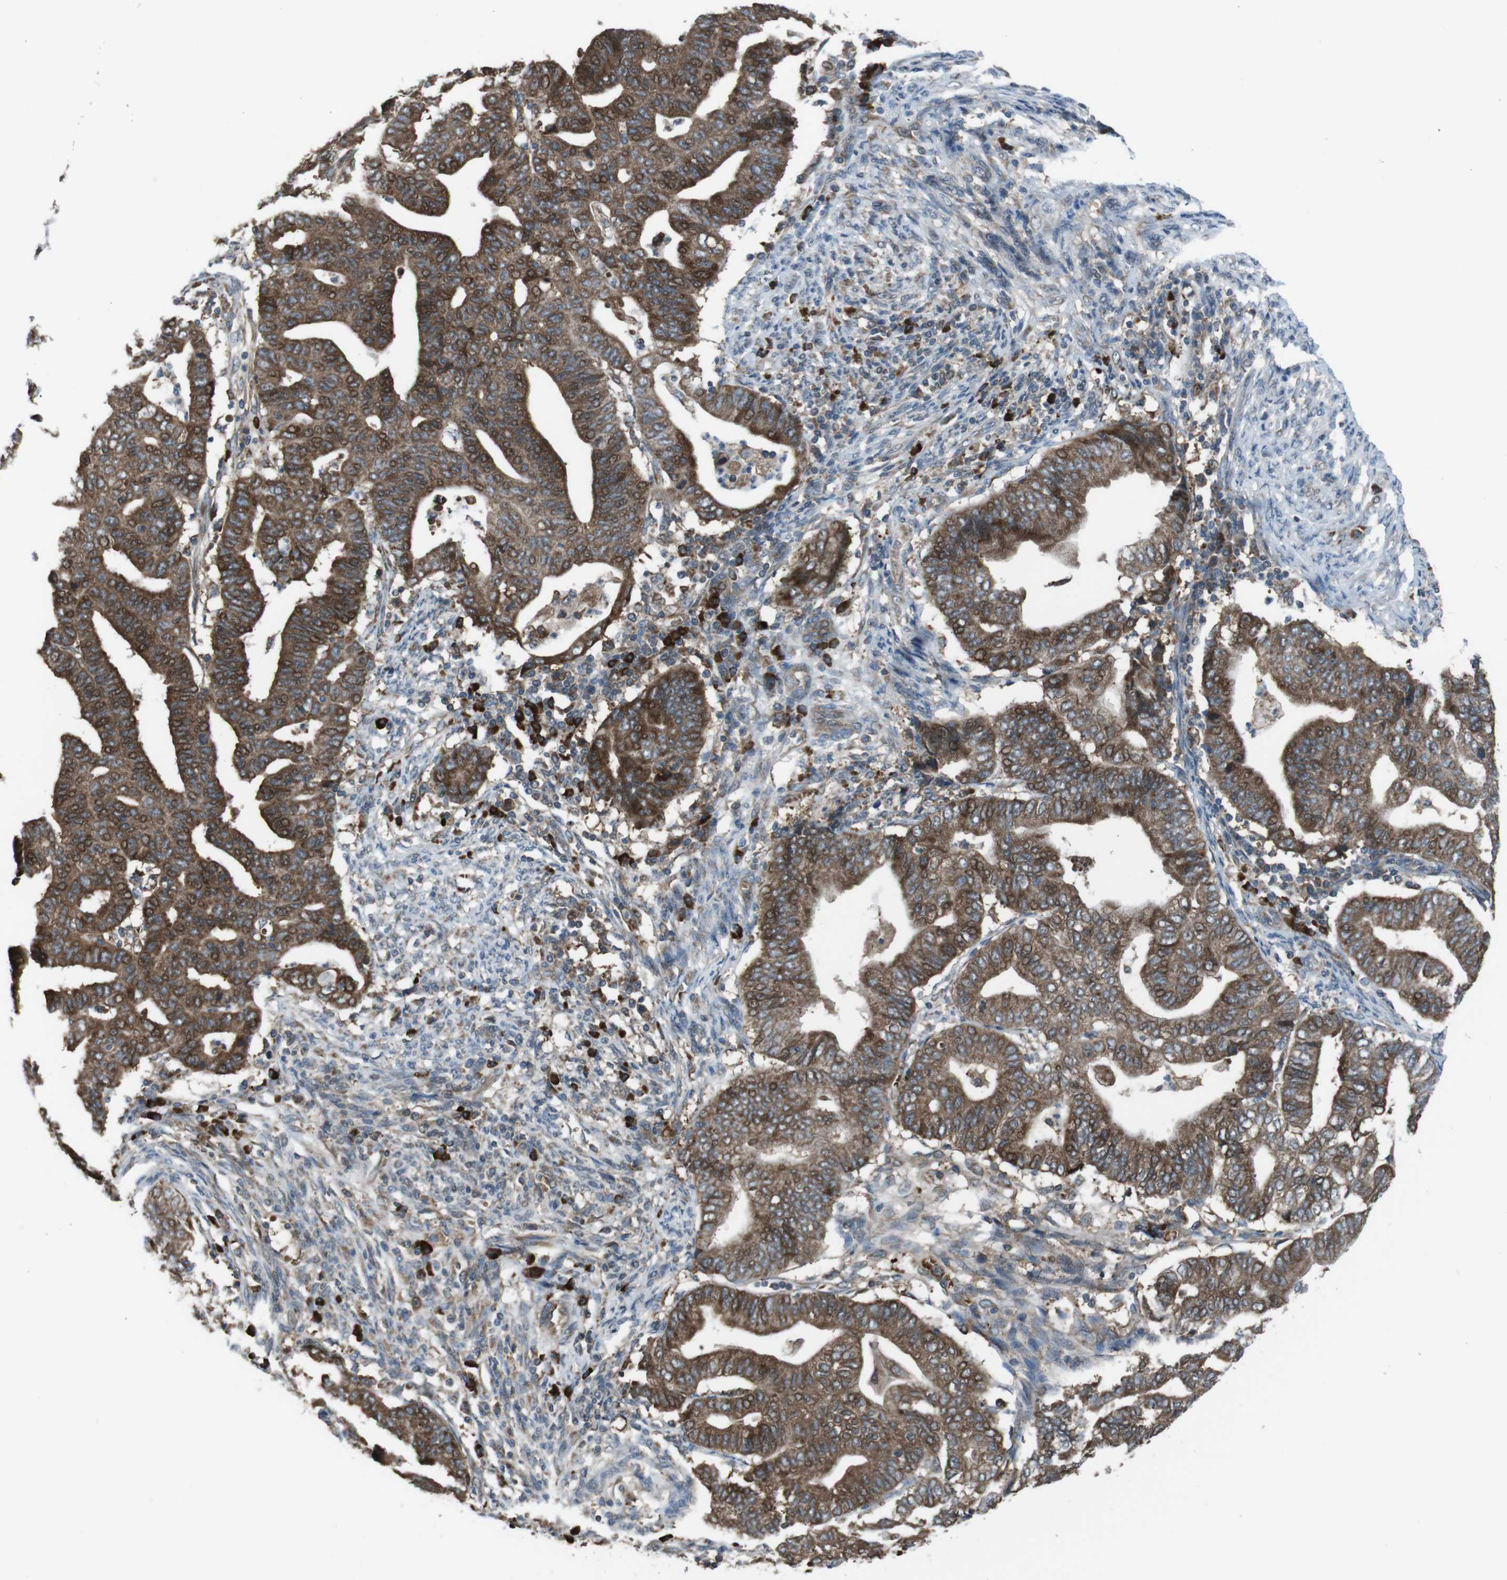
{"staining": {"intensity": "strong", "quantity": ">75%", "location": "cytoplasmic/membranous"}, "tissue": "endometrial cancer", "cell_type": "Tumor cells", "image_type": "cancer", "snomed": [{"axis": "morphology", "description": "Adenocarcinoma, NOS"}, {"axis": "topography", "description": "Endometrium"}], "caption": "Protein expression analysis of human adenocarcinoma (endometrial) reveals strong cytoplasmic/membranous positivity in approximately >75% of tumor cells.", "gene": "SSR3", "patient": {"sex": "female", "age": 79}}